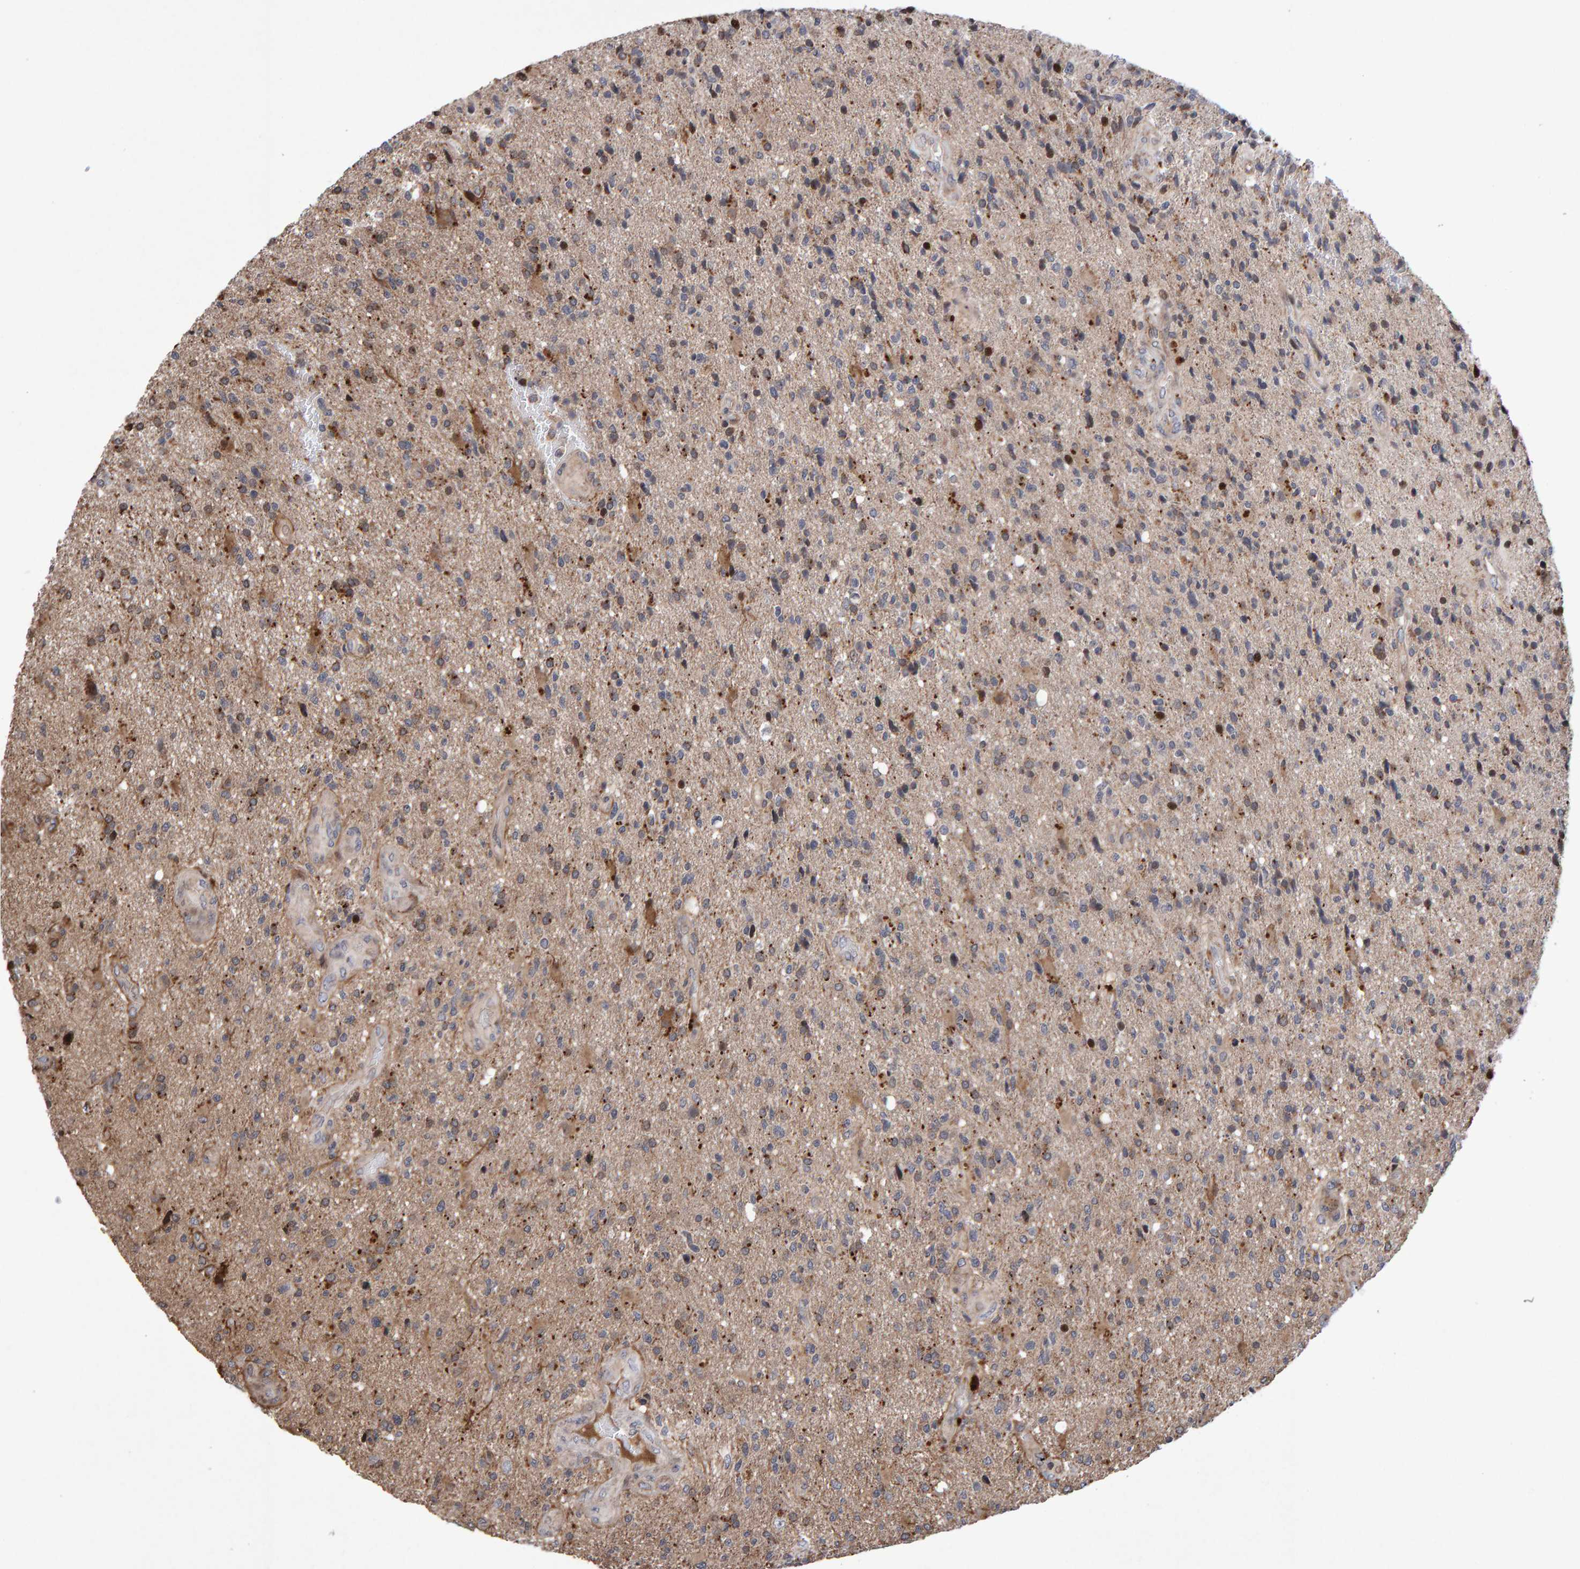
{"staining": {"intensity": "weak", "quantity": ">75%", "location": "cytoplasmic/membranous"}, "tissue": "glioma", "cell_type": "Tumor cells", "image_type": "cancer", "snomed": [{"axis": "morphology", "description": "Glioma, malignant, High grade"}, {"axis": "topography", "description": "Brain"}], "caption": "Immunohistochemistry (IHC) photomicrograph of human malignant glioma (high-grade) stained for a protein (brown), which demonstrates low levels of weak cytoplasmic/membranous expression in approximately >75% of tumor cells.", "gene": "PECR", "patient": {"sex": "male", "age": 72}}